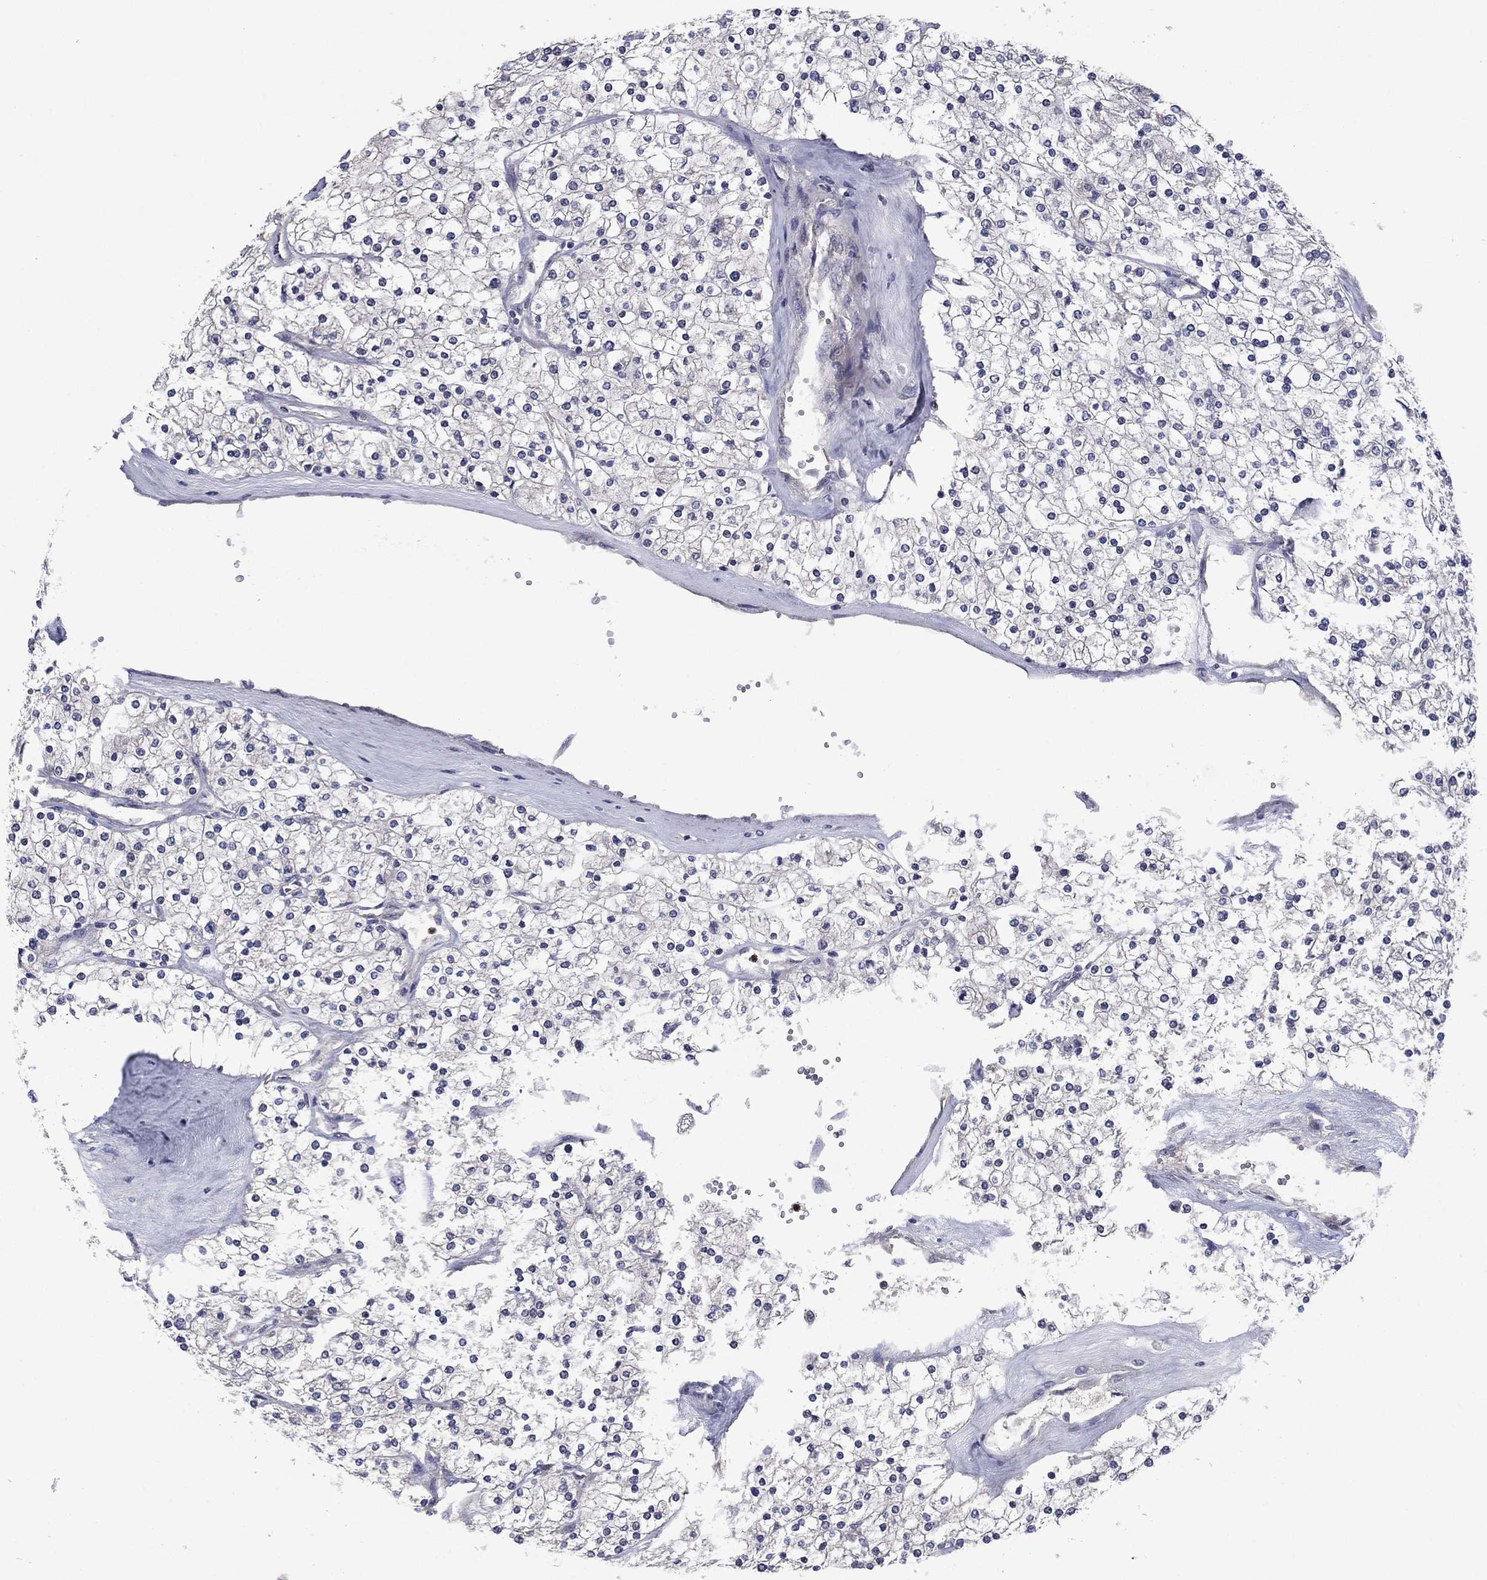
{"staining": {"intensity": "negative", "quantity": "none", "location": "none"}, "tissue": "renal cancer", "cell_type": "Tumor cells", "image_type": "cancer", "snomed": [{"axis": "morphology", "description": "Adenocarcinoma, NOS"}, {"axis": "topography", "description": "Kidney"}], "caption": "Protein analysis of adenocarcinoma (renal) displays no significant expression in tumor cells. (DAB (3,3'-diaminobenzidine) immunohistochemistry (IHC), high magnification).", "gene": "MSRB1", "patient": {"sex": "male", "age": 80}}